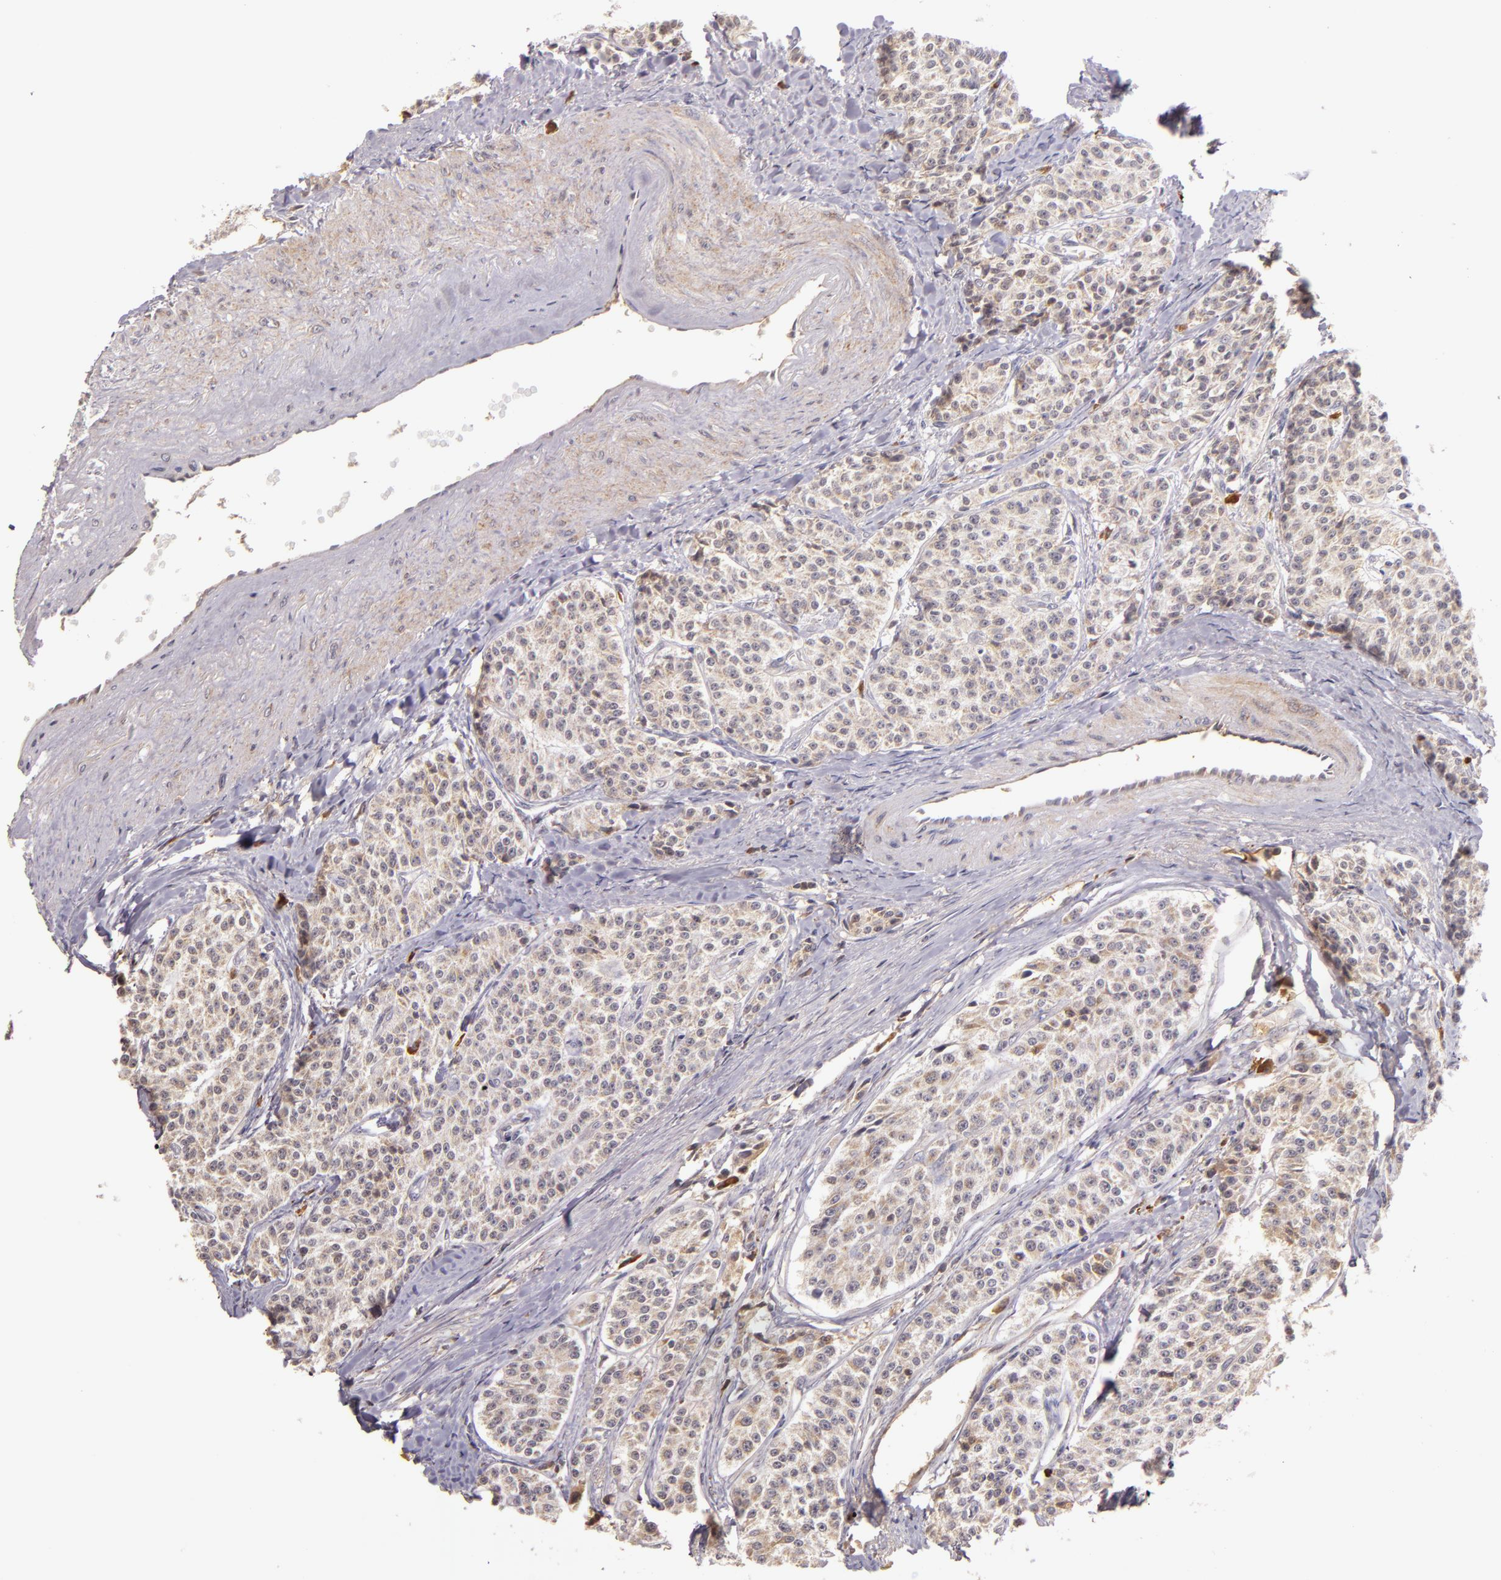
{"staining": {"intensity": "weak", "quantity": ">75%", "location": "cytoplasmic/membranous"}, "tissue": "carcinoid", "cell_type": "Tumor cells", "image_type": "cancer", "snomed": [{"axis": "morphology", "description": "Carcinoid, malignant, NOS"}, {"axis": "topography", "description": "Stomach"}], "caption": "Approximately >75% of tumor cells in carcinoid (malignant) exhibit weak cytoplasmic/membranous protein staining as visualized by brown immunohistochemical staining.", "gene": "ABL1", "patient": {"sex": "female", "age": 76}}